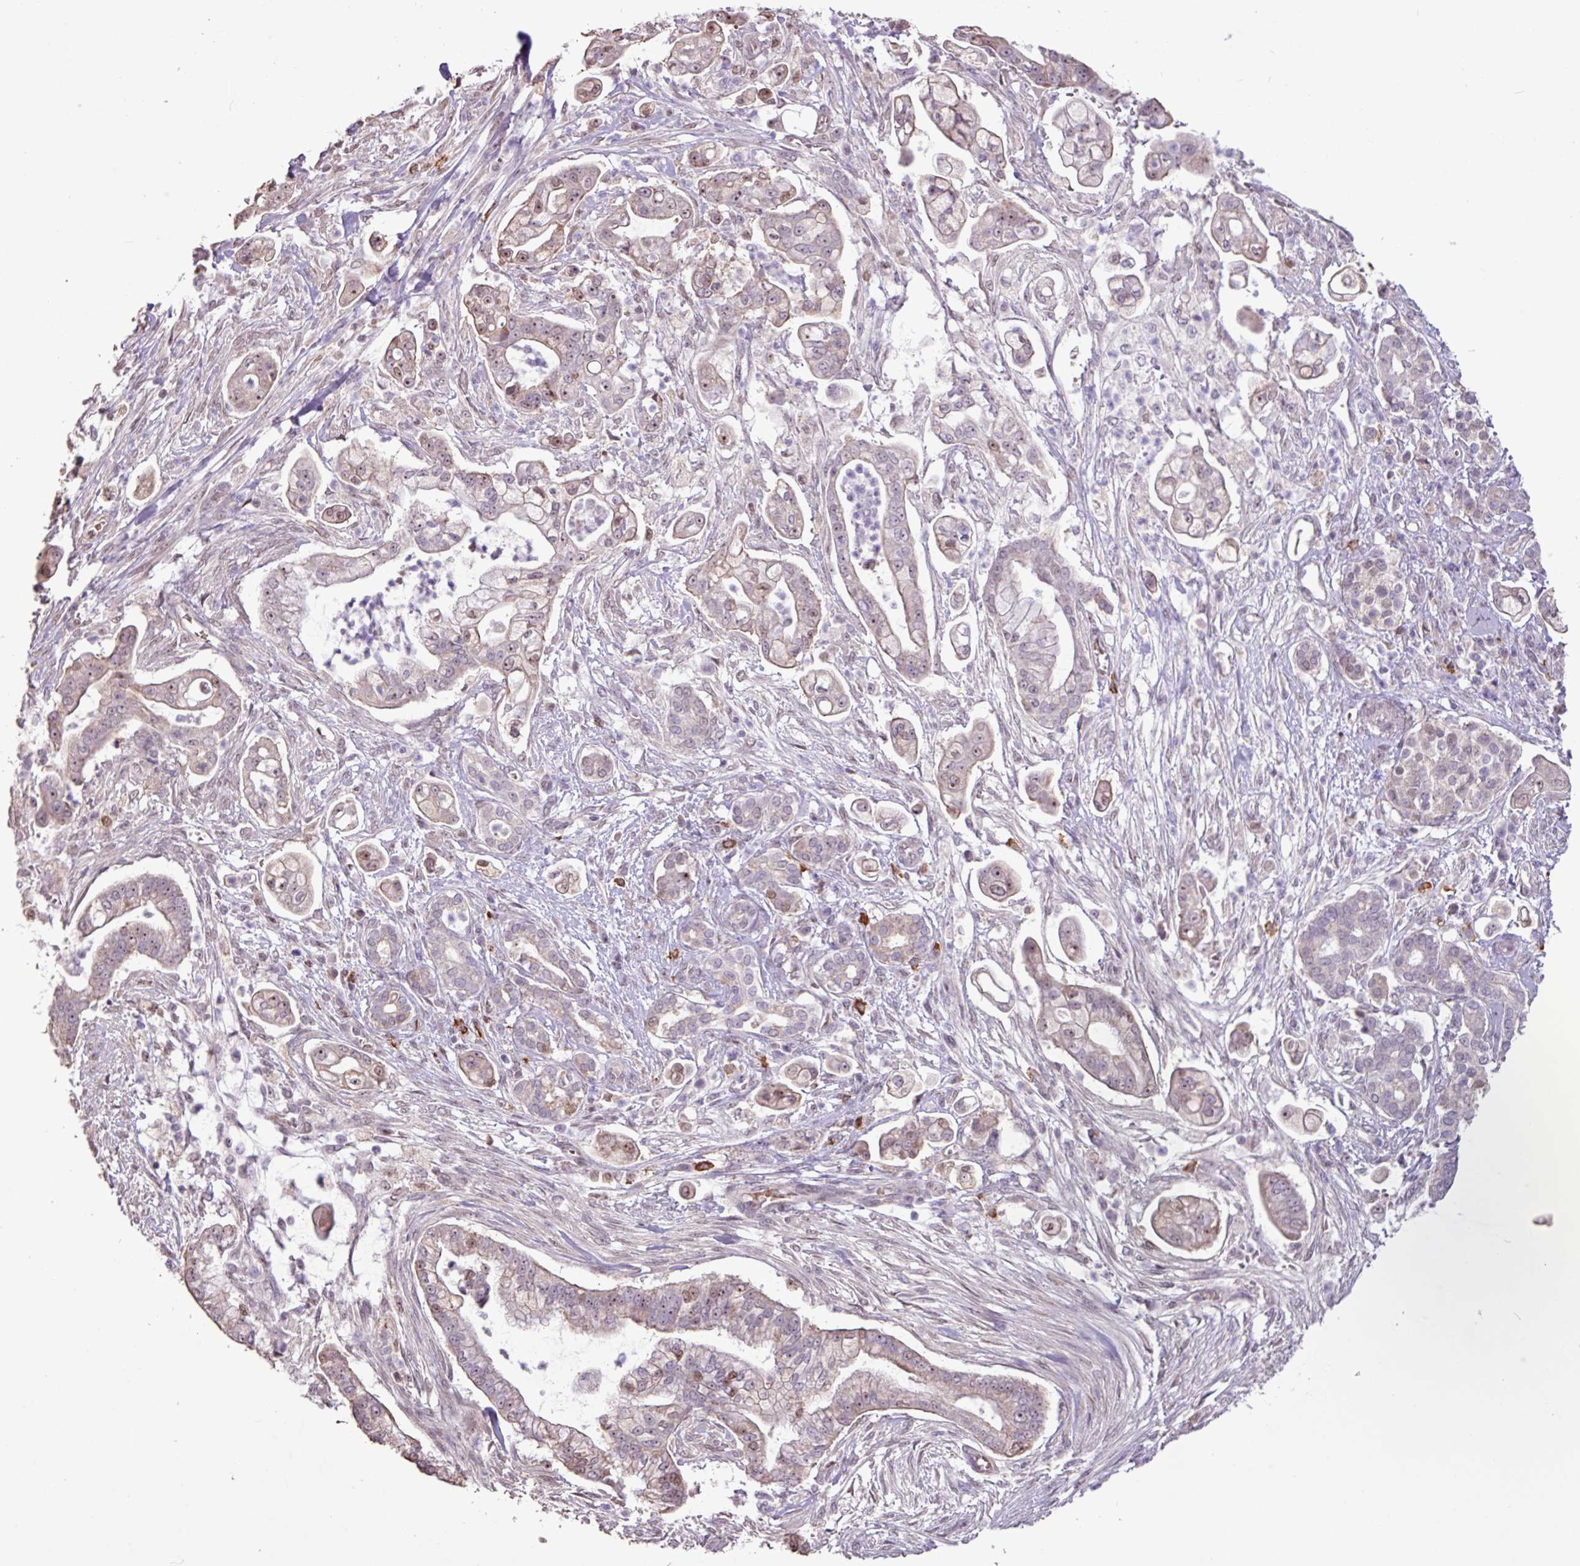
{"staining": {"intensity": "weak", "quantity": "25%-75%", "location": "nuclear"}, "tissue": "pancreatic cancer", "cell_type": "Tumor cells", "image_type": "cancer", "snomed": [{"axis": "morphology", "description": "Adenocarcinoma, NOS"}, {"axis": "topography", "description": "Pancreas"}], "caption": "Adenocarcinoma (pancreatic) tissue displays weak nuclear expression in about 25%-75% of tumor cells", "gene": "L3MBTL3", "patient": {"sex": "female", "age": 69}}